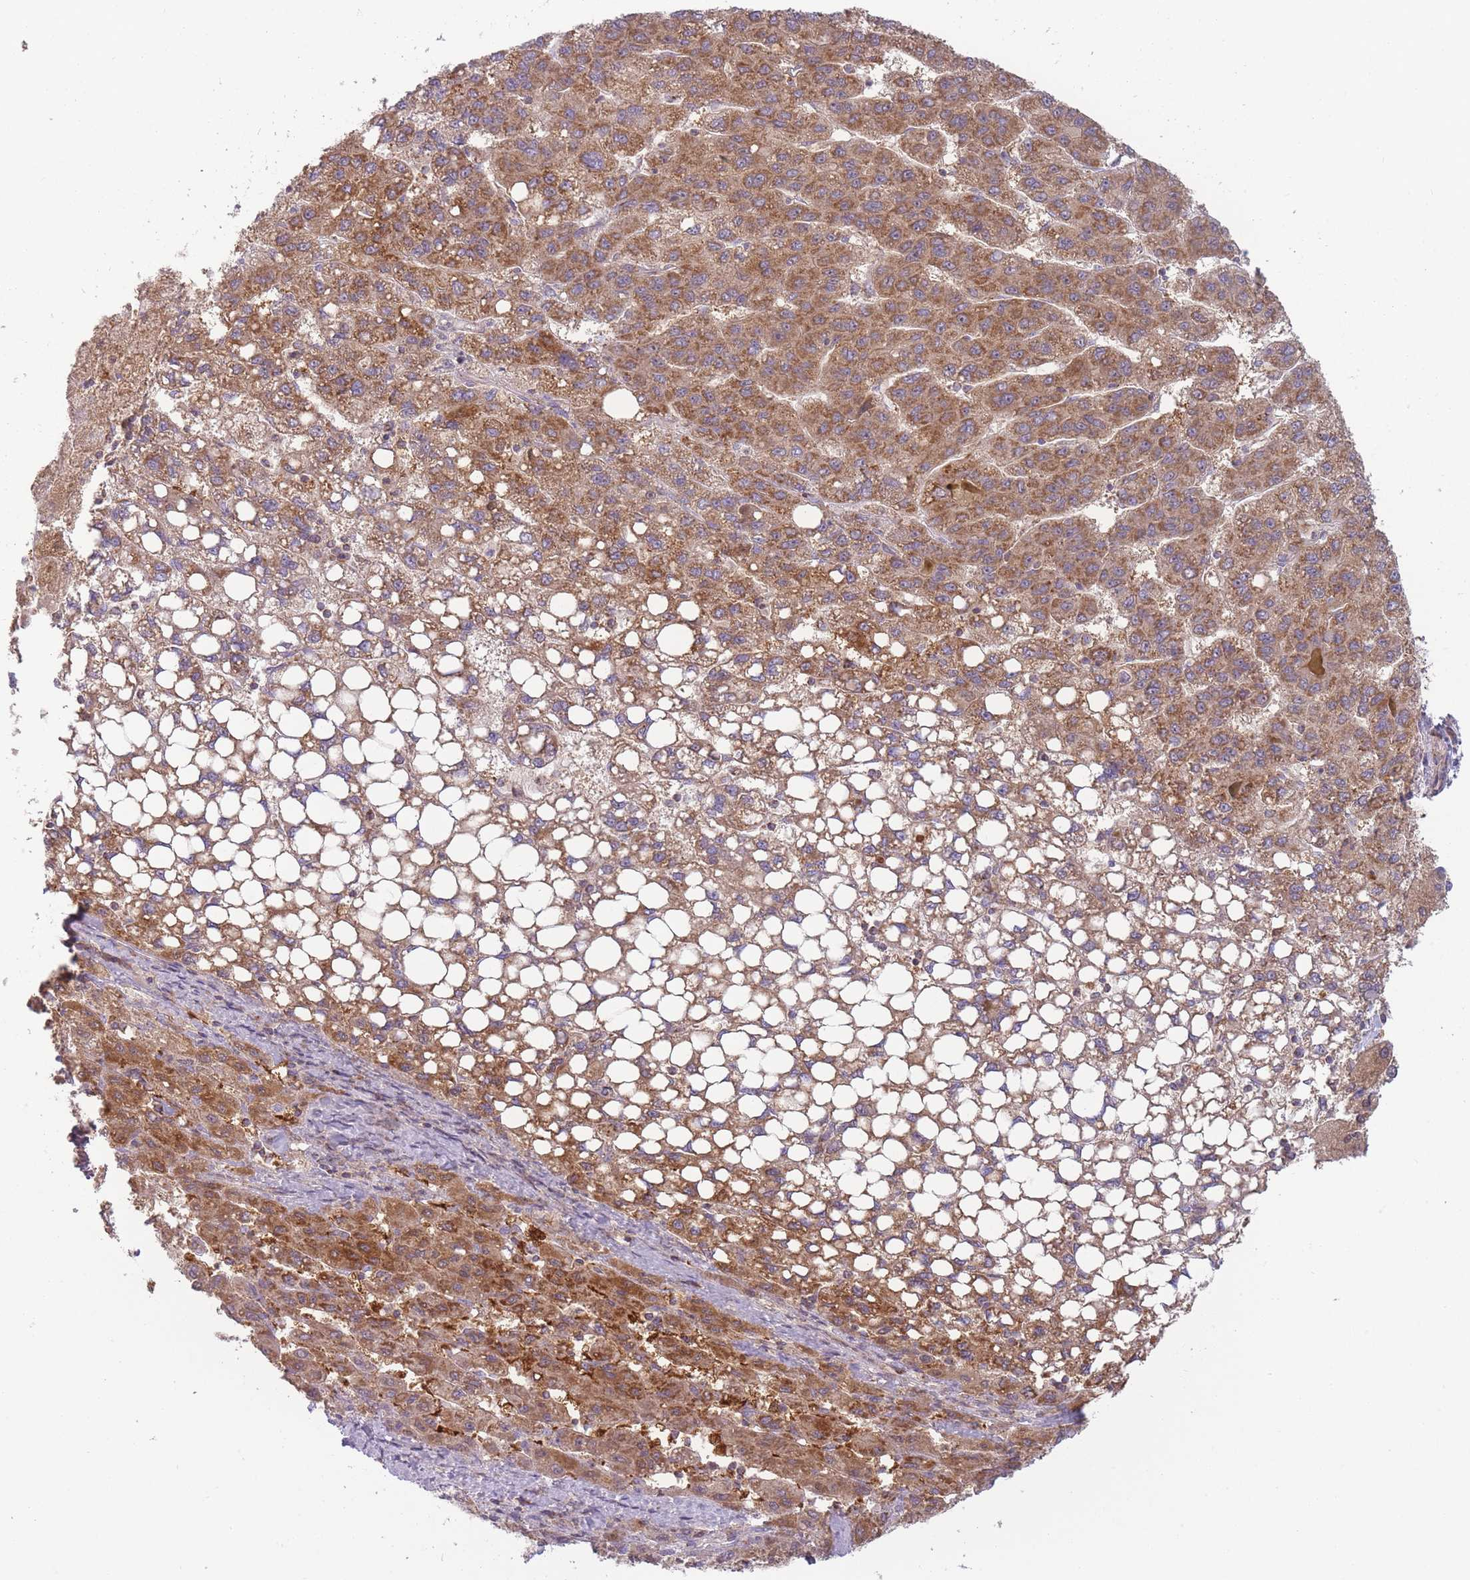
{"staining": {"intensity": "moderate", "quantity": ">75%", "location": "cytoplasmic/membranous"}, "tissue": "liver cancer", "cell_type": "Tumor cells", "image_type": "cancer", "snomed": [{"axis": "morphology", "description": "Carcinoma, Hepatocellular, NOS"}, {"axis": "topography", "description": "Liver"}], "caption": "The micrograph shows immunohistochemical staining of hepatocellular carcinoma (liver). There is moderate cytoplasmic/membranous staining is seen in about >75% of tumor cells.", "gene": "NDUFA9", "patient": {"sex": "female", "age": 82}}